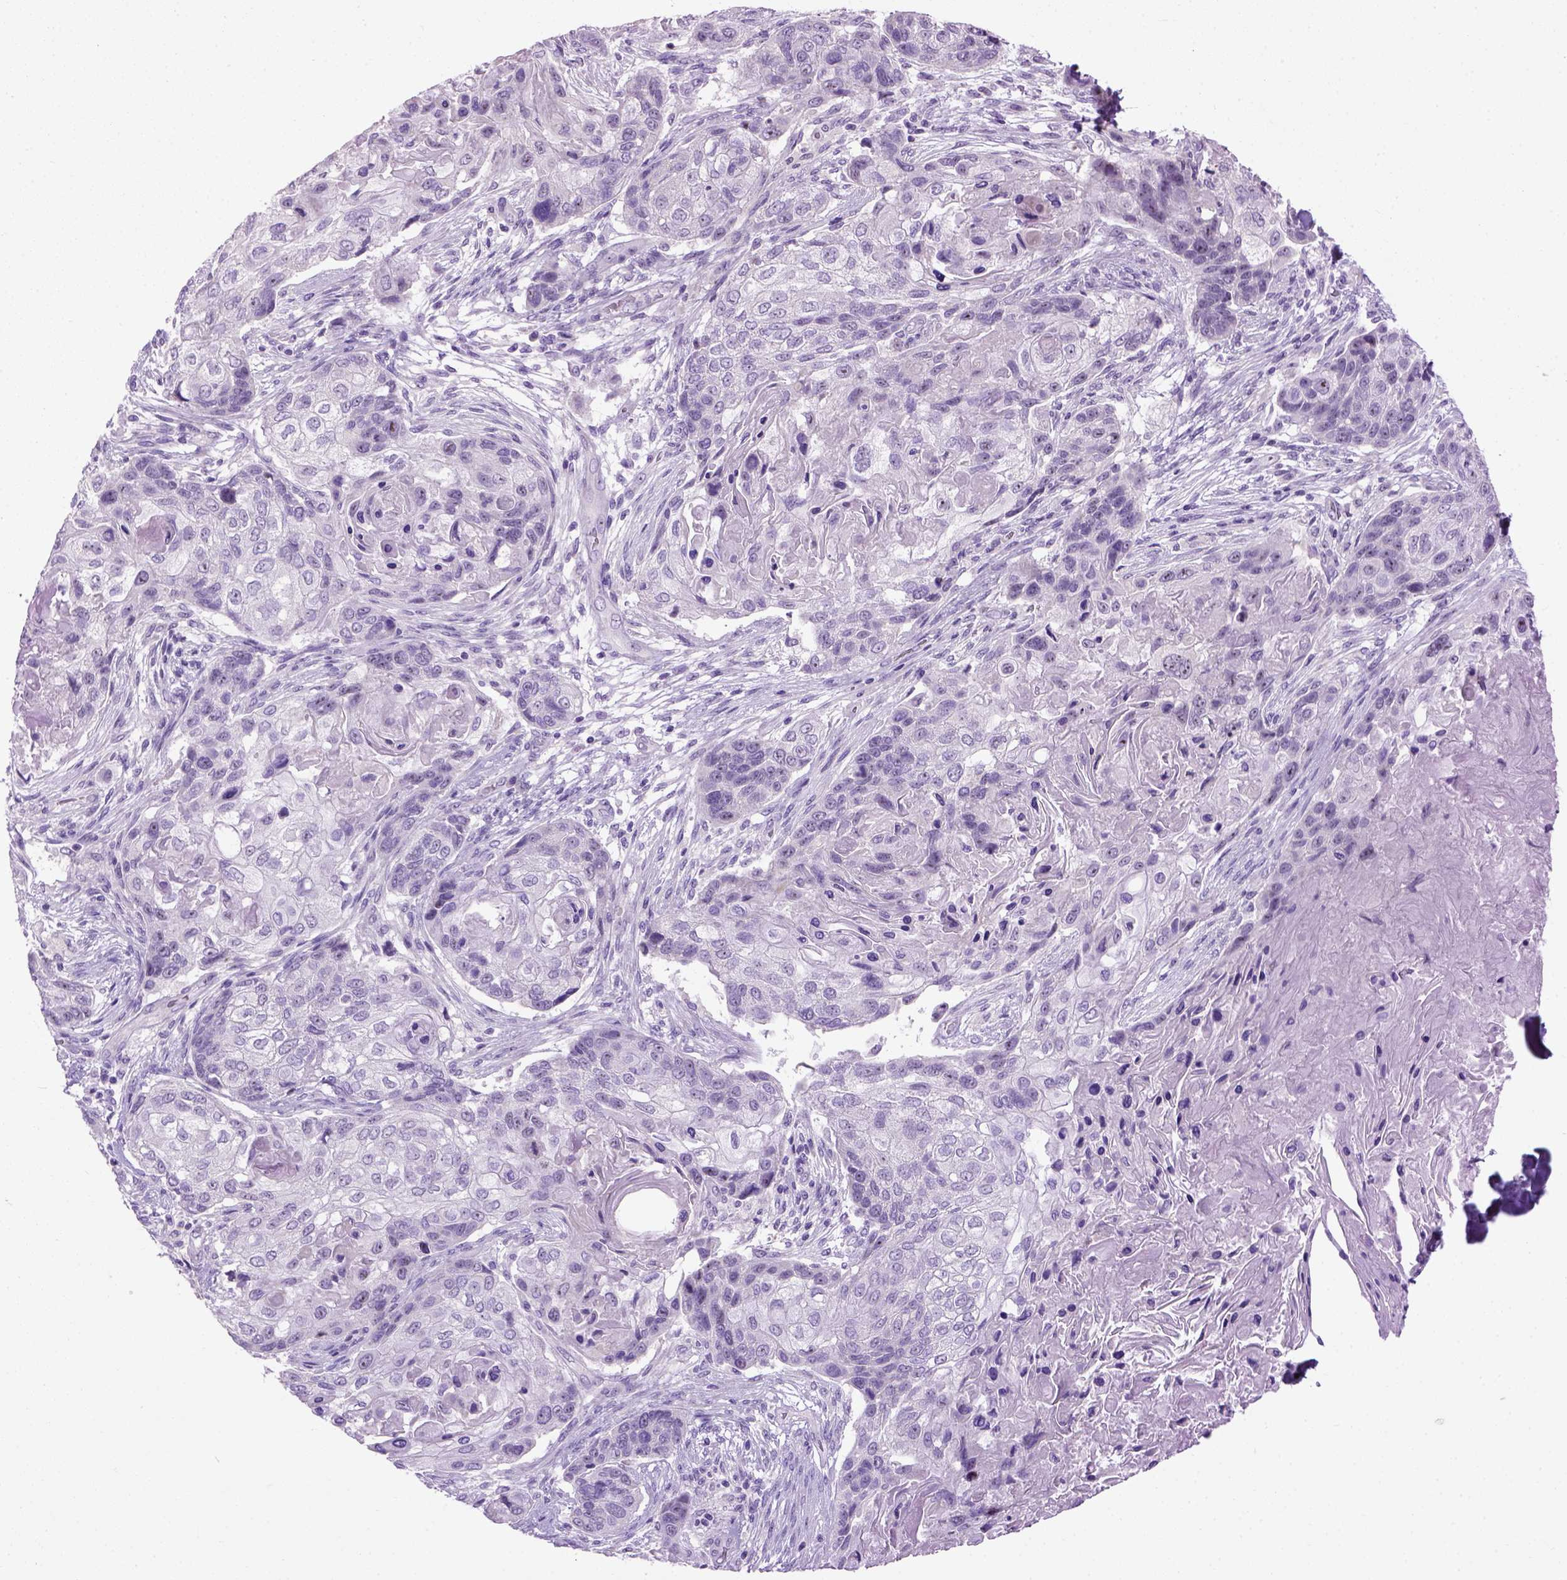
{"staining": {"intensity": "negative", "quantity": "none", "location": "none"}, "tissue": "lung cancer", "cell_type": "Tumor cells", "image_type": "cancer", "snomed": [{"axis": "morphology", "description": "Squamous cell carcinoma, NOS"}, {"axis": "topography", "description": "Lung"}], "caption": "This is an immunohistochemistry (IHC) histopathology image of human lung cancer (squamous cell carcinoma). There is no staining in tumor cells.", "gene": "UTP4", "patient": {"sex": "male", "age": 69}}